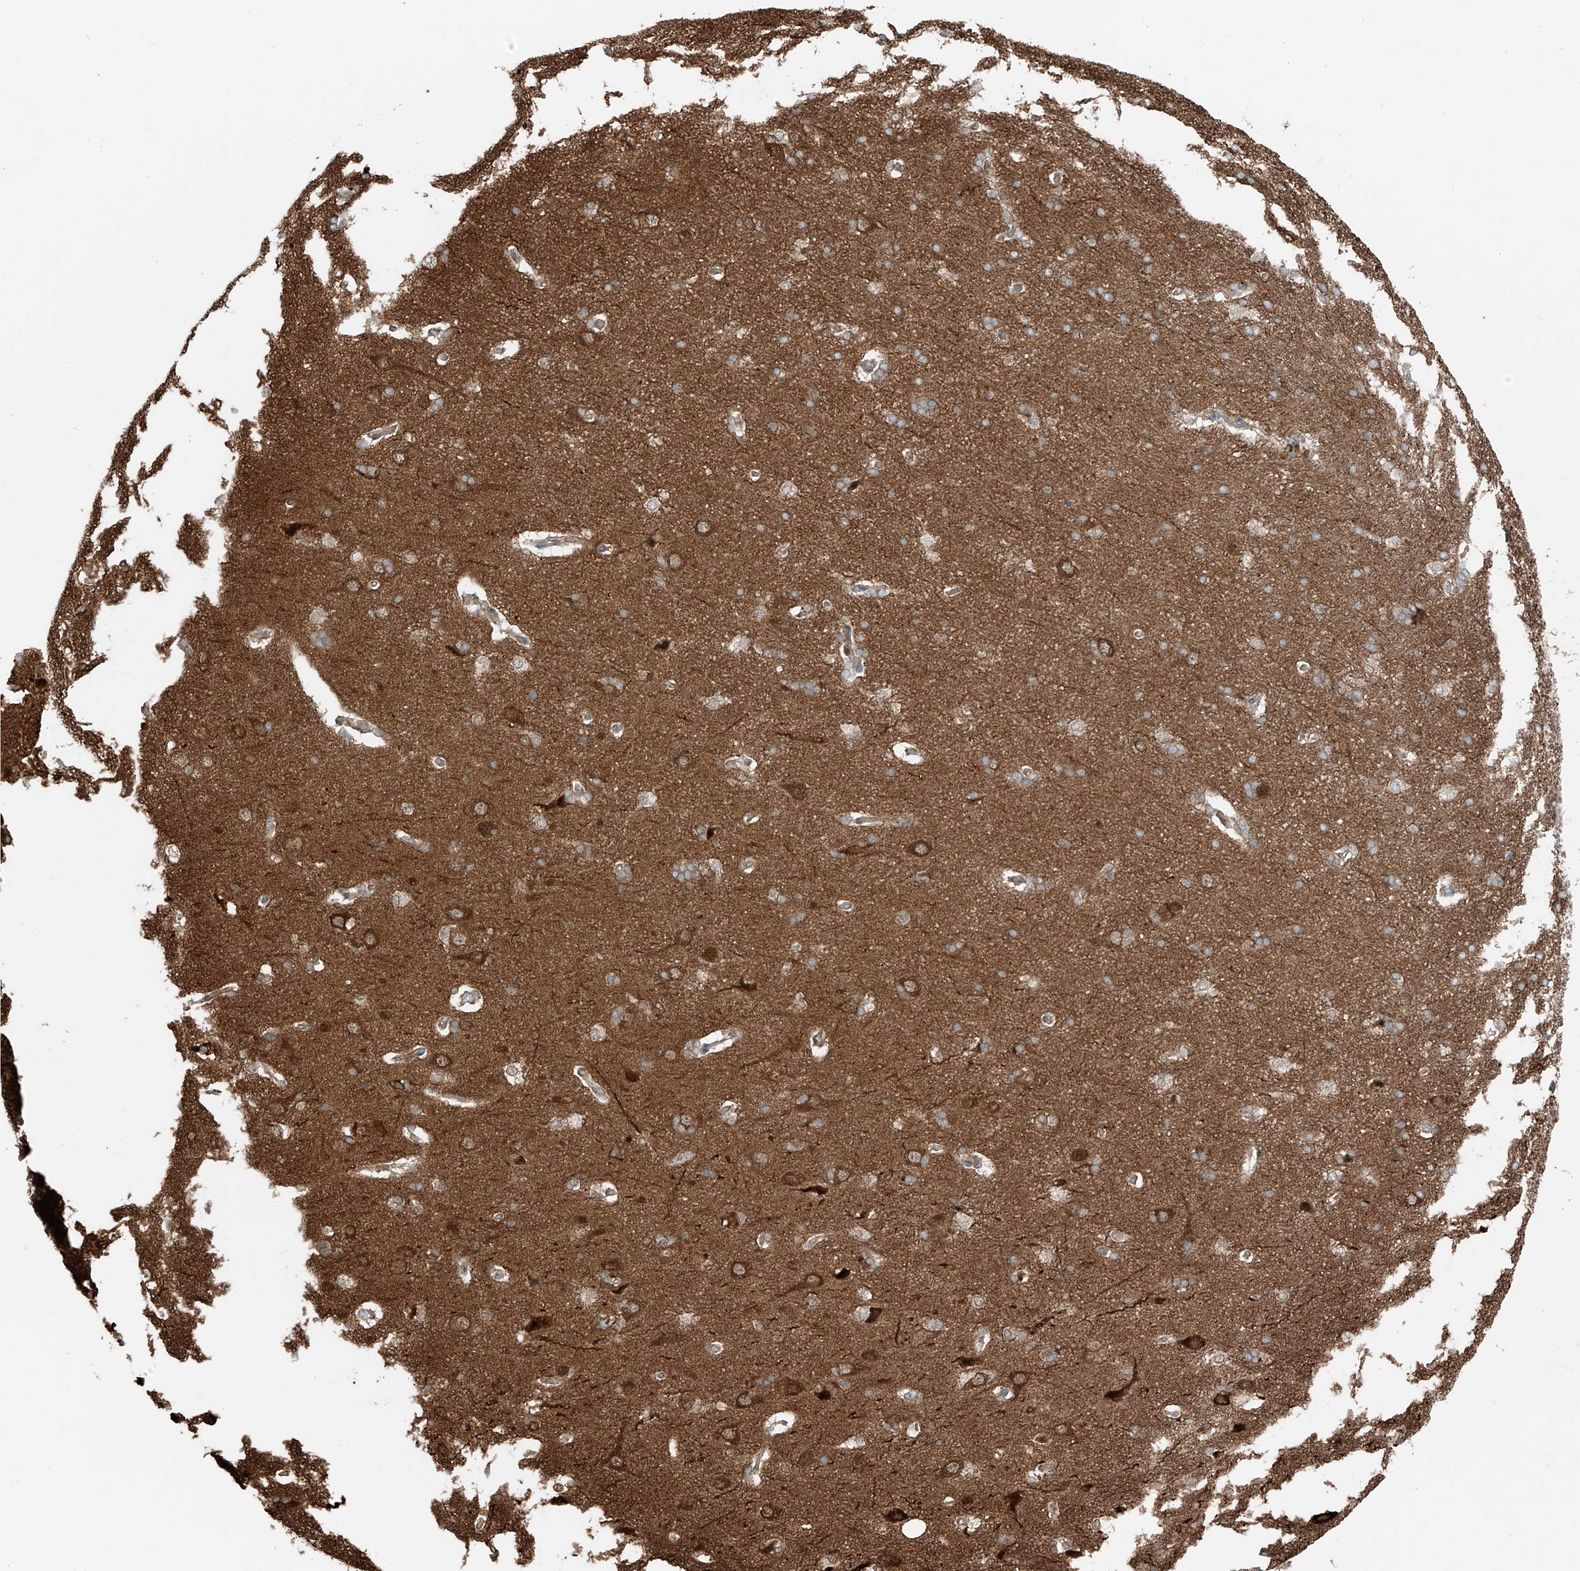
{"staining": {"intensity": "moderate", "quantity": ">75%", "location": "cytoplasmic/membranous"}, "tissue": "cerebral cortex", "cell_type": "Endothelial cells", "image_type": "normal", "snomed": [{"axis": "morphology", "description": "Normal tissue, NOS"}, {"axis": "topography", "description": "Cerebral cortex"}], "caption": "Human cerebral cortex stained for a protein (brown) shows moderate cytoplasmic/membranous positive staining in approximately >75% of endothelial cells.", "gene": "USP48", "patient": {"sex": "male", "age": 62}}